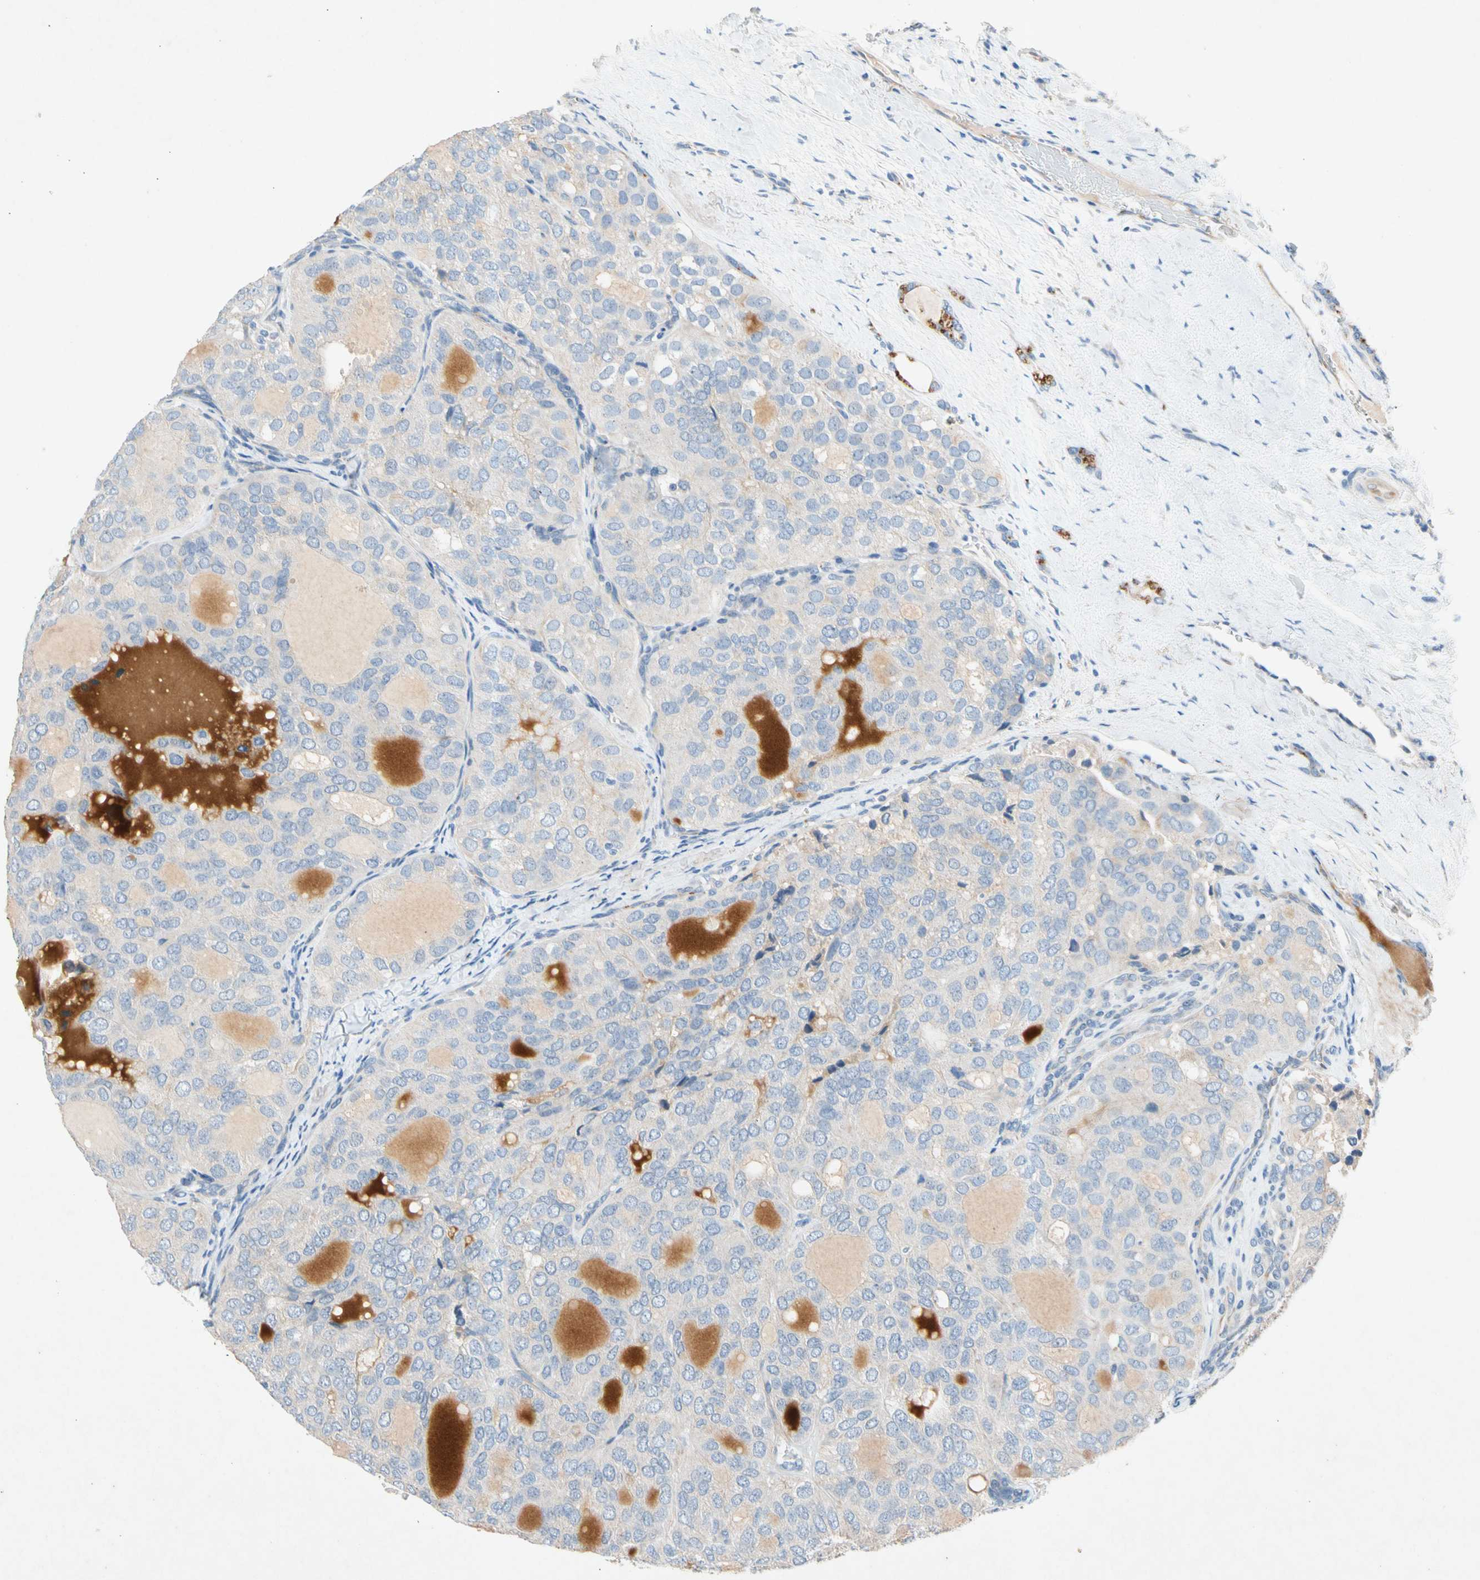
{"staining": {"intensity": "weak", "quantity": ">75%", "location": "cytoplasmic/membranous"}, "tissue": "thyroid cancer", "cell_type": "Tumor cells", "image_type": "cancer", "snomed": [{"axis": "morphology", "description": "Follicular adenoma carcinoma, NOS"}, {"axis": "topography", "description": "Thyroid gland"}], "caption": "A photomicrograph of thyroid cancer (follicular adenoma carcinoma) stained for a protein reveals weak cytoplasmic/membranous brown staining in tumor cells.", "gene": "GASK1B", "patient": {"sex": "male", "age": 75}}